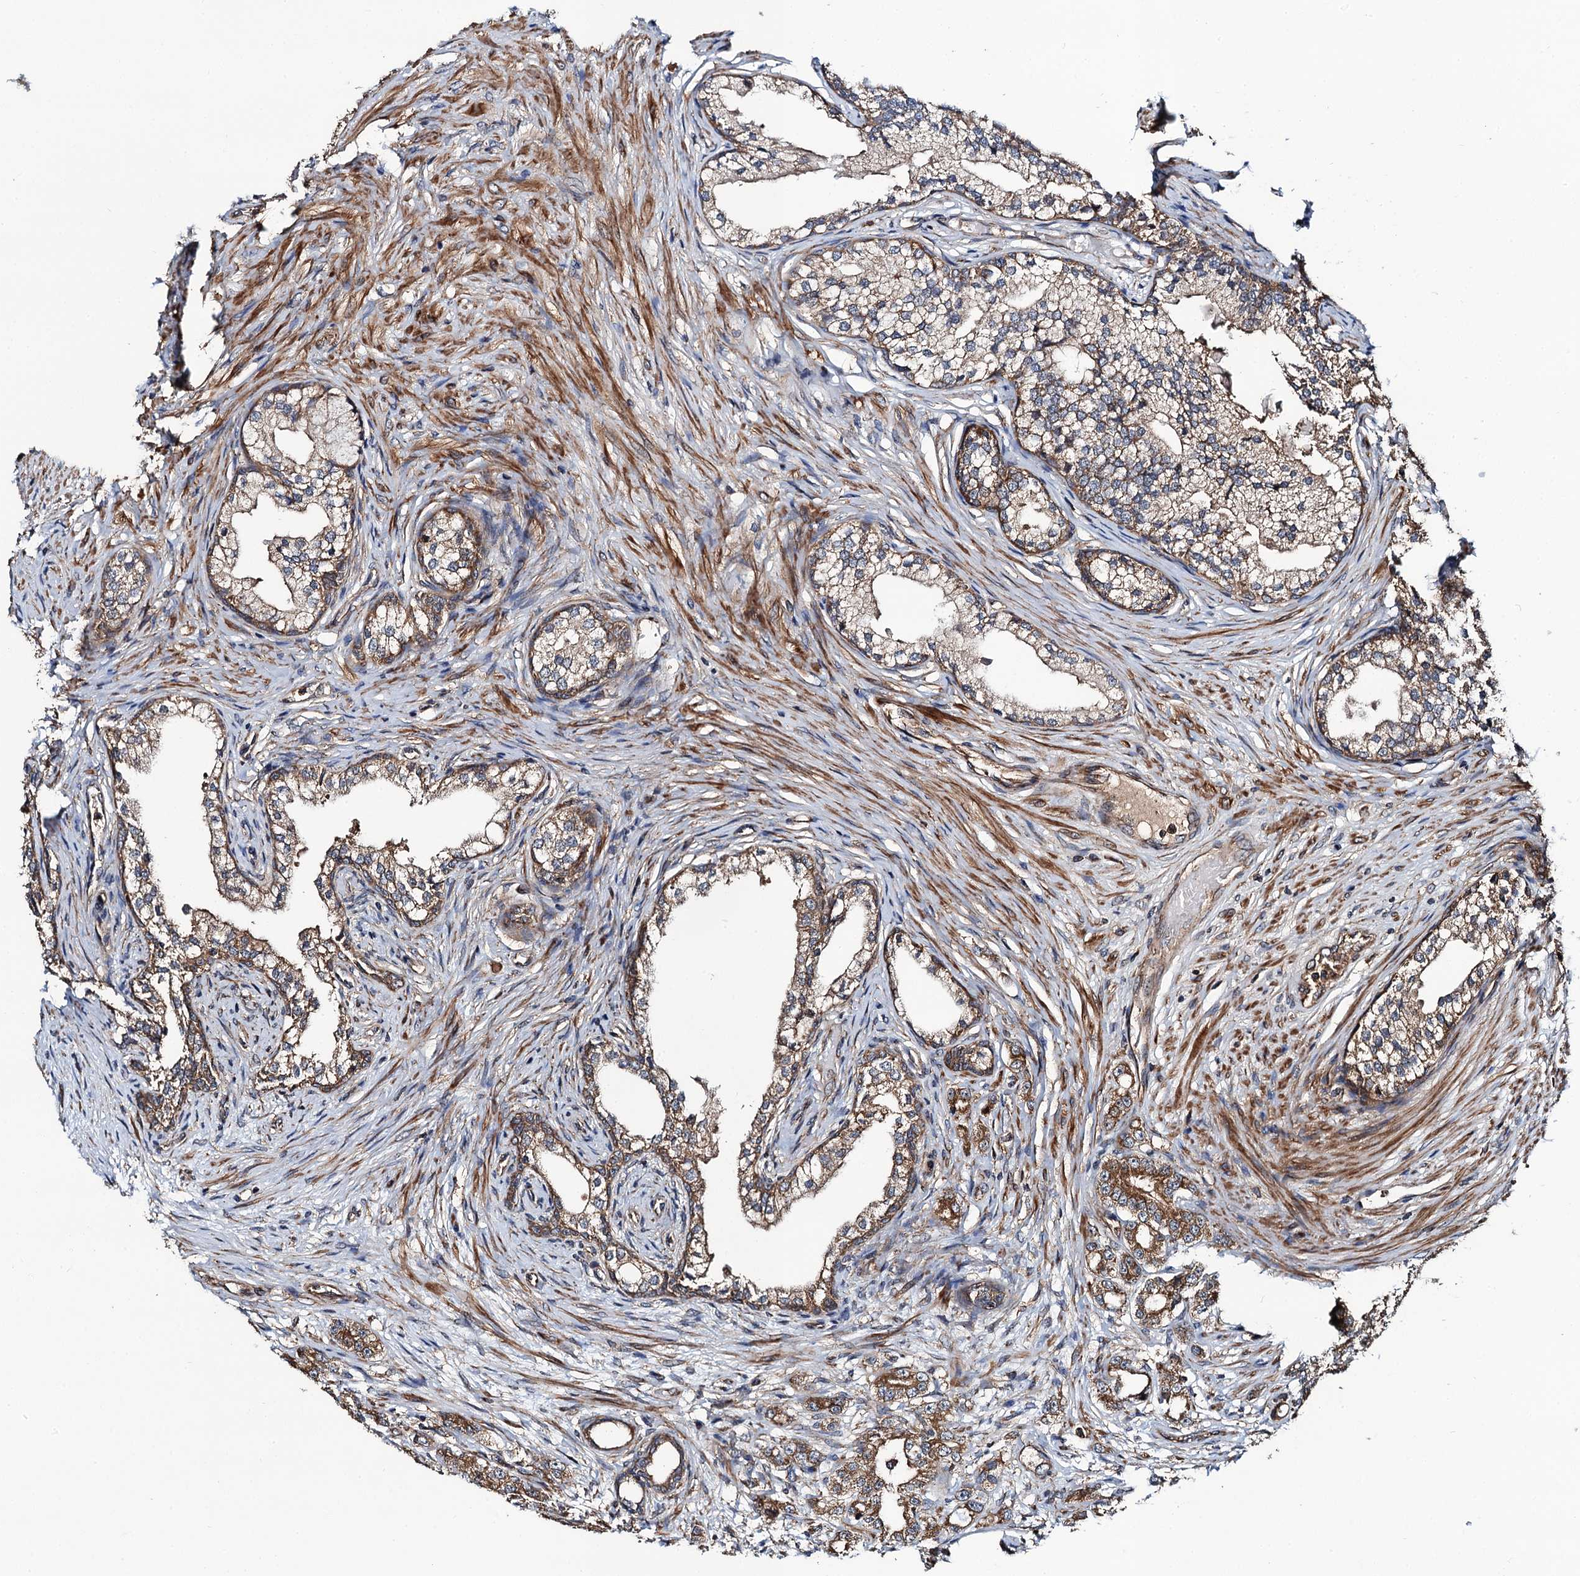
{"staining": {"intensity": "moderate", "quantity": ">75%", "location": "cytoplasmic/membranous"}, "tissue": "prostate cancer", "cell_type": "Tumor cells", "image_type": "cancer", "snomed": [{"axis": "morphology", "description": "Adenocarcinoma, High grade"}, {"axis": "topography", "description": "Prostate"}], "caption": "An image showing moderate cytoplasmic/membranous staining in about >75% of tumor cells in prostate adenocarcinoma (high-grade), as visualized by brown immunohistochemical staining.", "gene": "NEK1", "patient": {"sex": "male", "age": 69}}